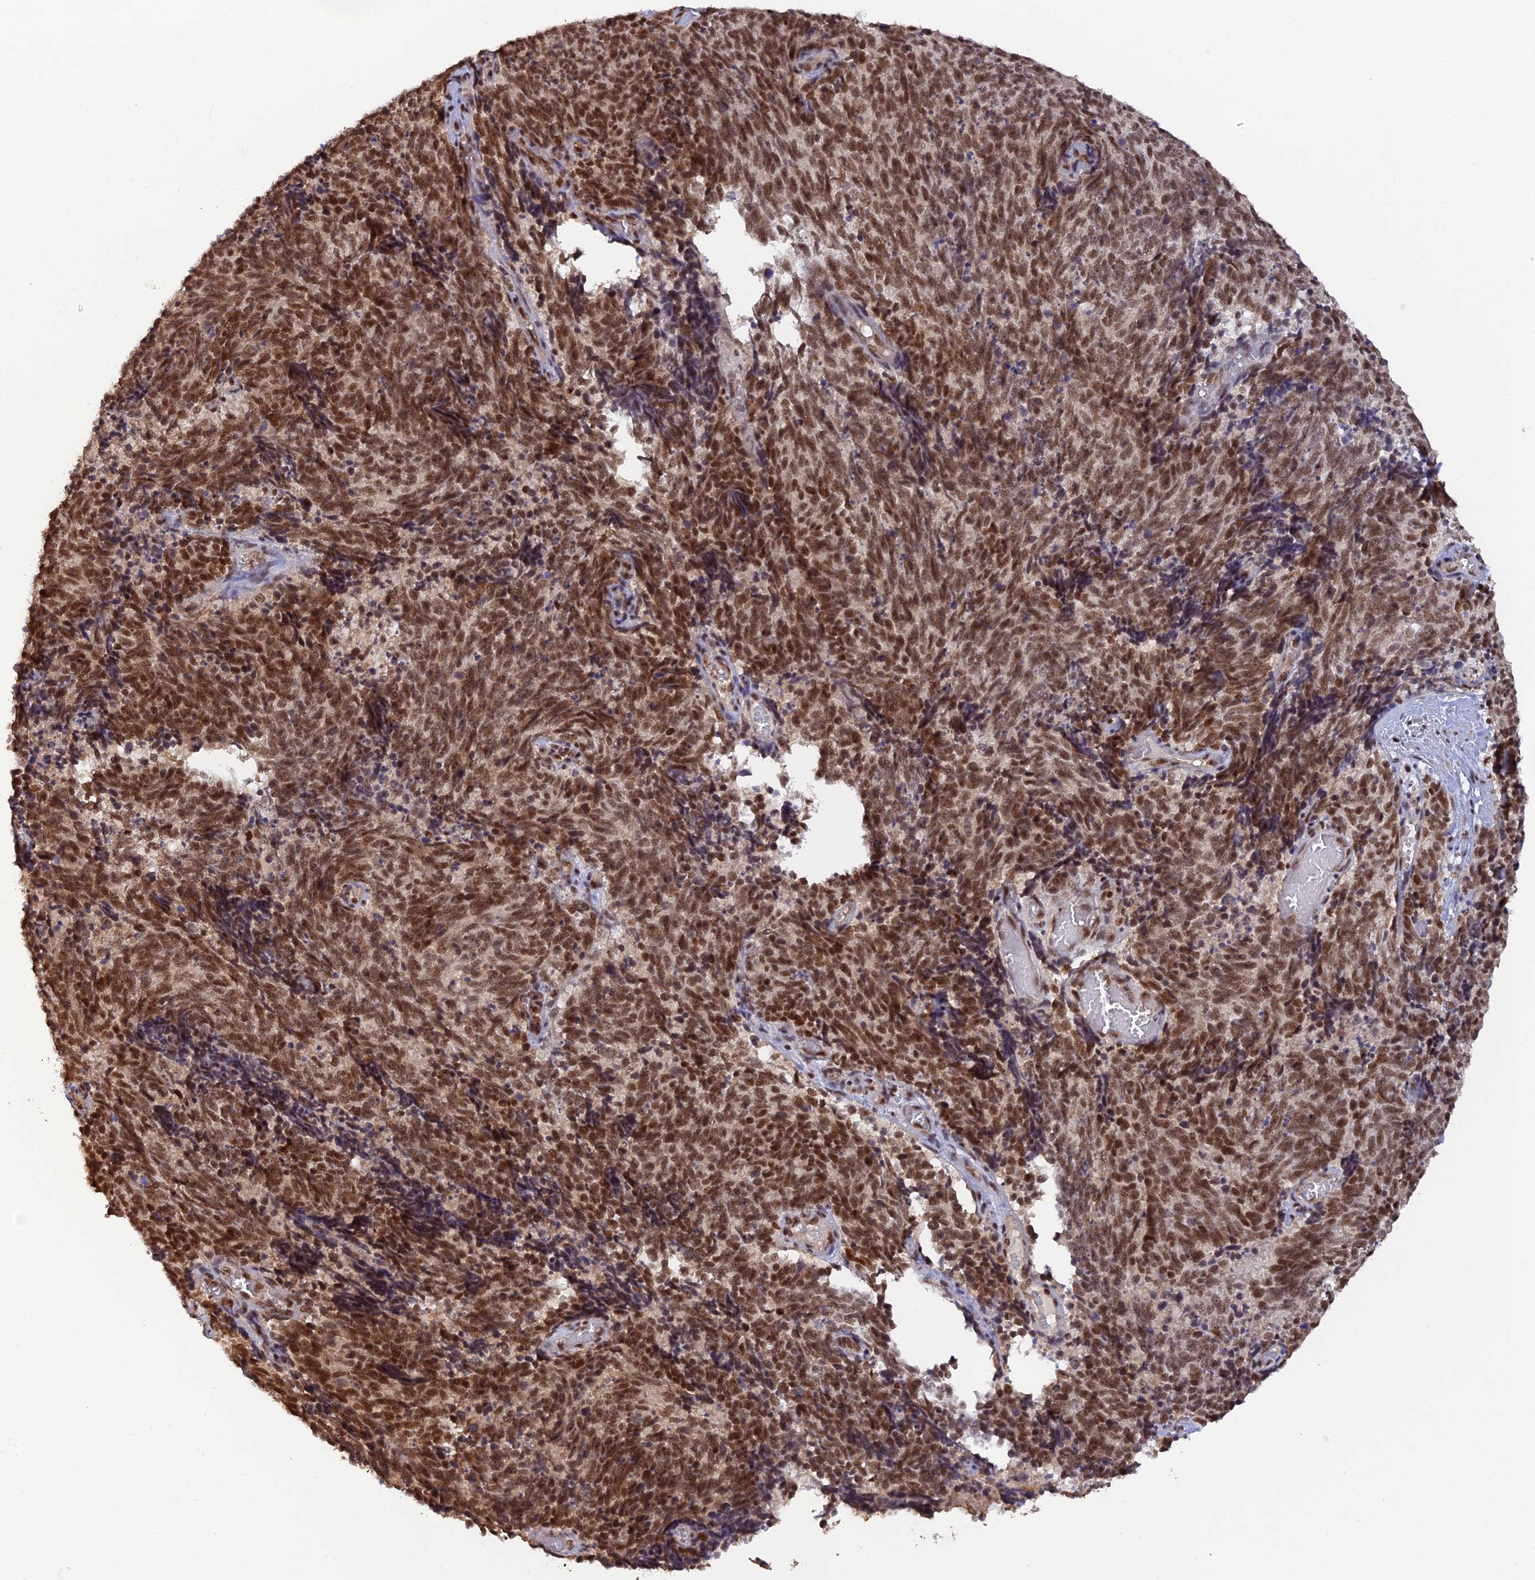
{"staining": {"intensity": "strong", "quantity": ">75%", "location": "nuclear"}, "tissue": "cervical cancer", "cell_type": "Tumor cells", "image_type": "cancer", "snomed": [{"axis": "morphology", "description": "Squamous cell carcinoma, NOS"}, {"axis": "topography", "description": "Cervix"}], "caption": "This is a micrograph of immunohistochemistry (IHC) staining of squamous cell carcinoma (cervical), which shows strong staining in the nuclear of tumor cells.", "gene": "THAP11", "patient": {"sex": "female", "age": 29}}